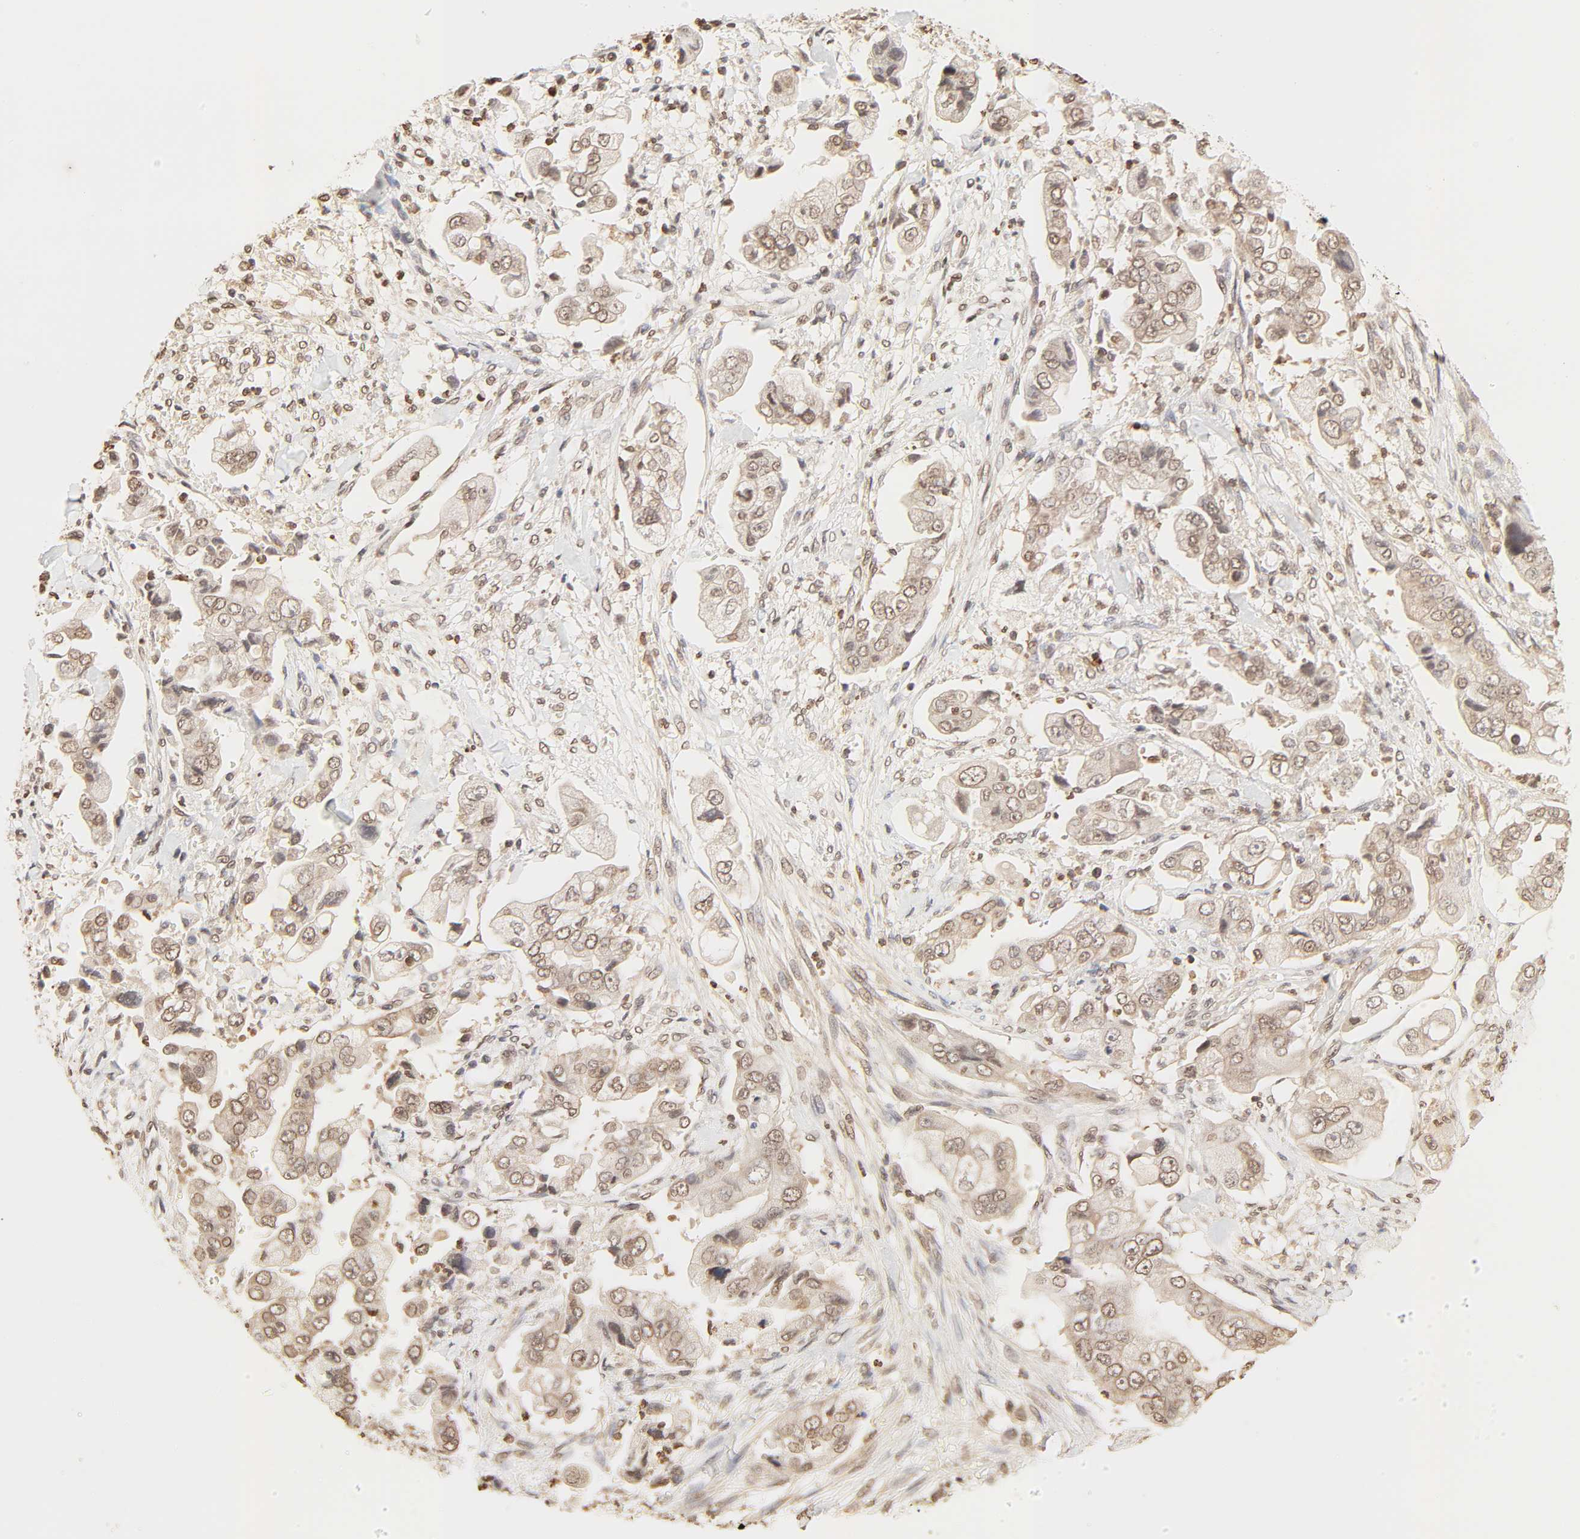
{"staining": {"intensity": "moderate", "quantity": ">75%", "location": "cytoplasmic/membranous,nuclear"}, "tissue": "stomach cancer", "cell_type": "Tumor cells", "image_type": "cancer", "snomed": [{"axis": "morphology", "description": "Adenocarcinoma, NOS"}, {"axis": "topography", "description": "Stomach"}], "caption": "A high-resolution image shows immunohistochemistry (IHC) staining of adenocarcinoma (stomach), which reveals moderate cytoplasmic/membranous and nuclear positivity in about >75% of tumor cells. (DAB IHC with brightfield microscopy, high magnification).", "gene": "TBL1X", "patient": {"sex": "male", "age": 62}}